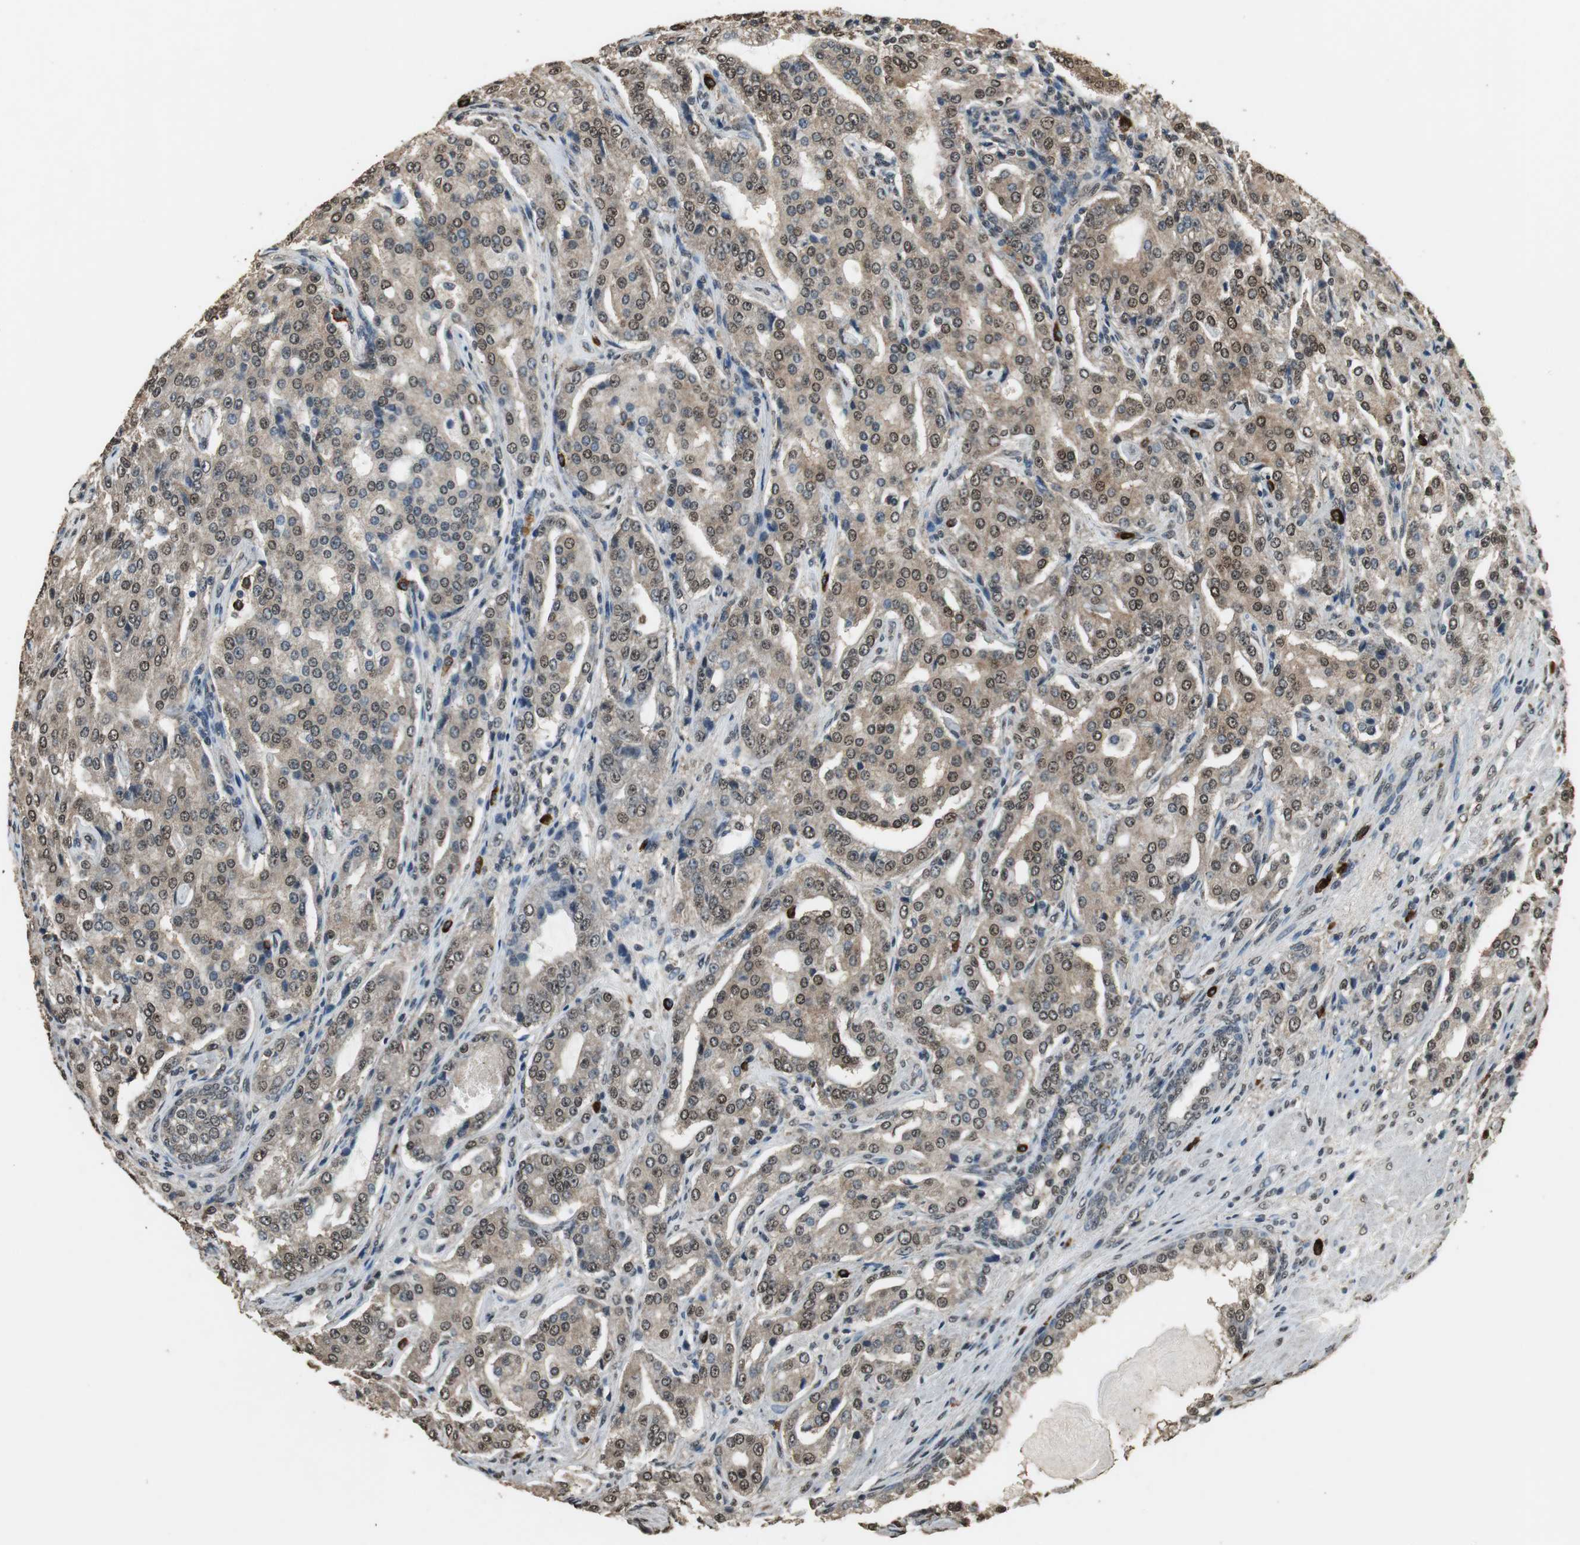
{"staining": {"intensity": "strong", "quantity": ">75%", "location": "cytoplasmic/membranous,nuclear"}, "tissue": "prostate cancer", "cell_type": "Tumor cells", "image_type": "cancer", "snomed": [{"axis": "morphology", "description": "Adenocarcinoma, High grade"}, {"axis": "topography", "description": "Prostate"}], "caption": "Adenocarcinoma (high-grade) (prostate) stained with immunohistochemistry displays strong cytoplasmic/membranous and nuclear staining in about >75% of tumor cells.", "gene": "PPP1R13B", "patient": {"sex": "male", "age": 72}}